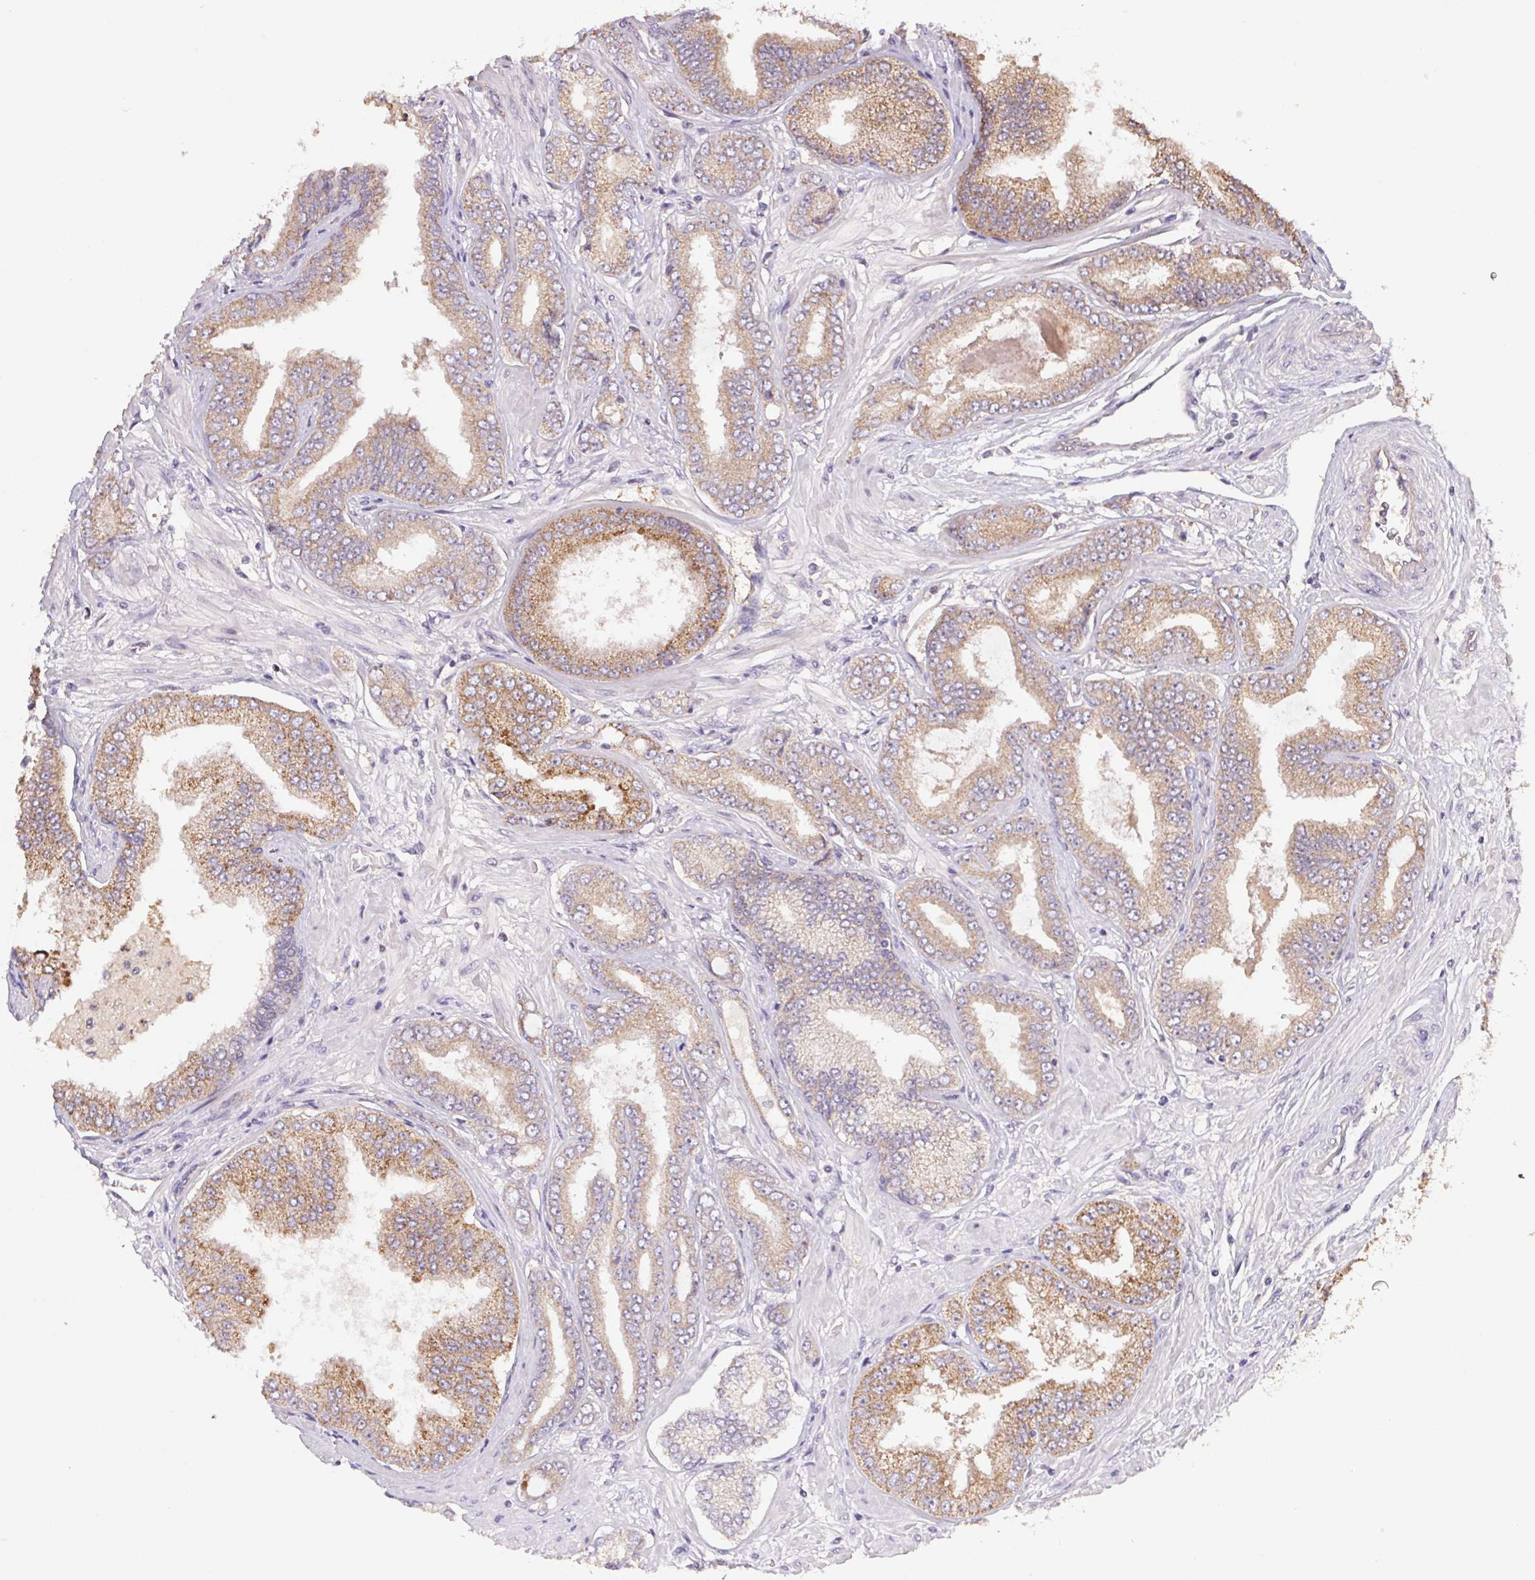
{"staining": {"intensity": "moderate", "quantity": ">75%", "location": "cytoplasmic/membranous"}, "tissue": "prostate cancer", "cell_type": "Tumor cells", "image_type": "cancer", "snomed": [{"axis": "morphology", "description": "Adenocarcinoma, Low grade"}, {"axis": "topography", "description": "Prostate"}], "caption": "Prostate cancer tissue exhibits moderate cytoplasmic/membranous staining in approximately >75% of tumor cells, visualized by immunohistochemistry. Immunohistochemistry (ihc) stains the protein in brown and the nuclei are stained blue.", "gene": "RAB11A", "patient": {"sex": "male", "age": 55}}